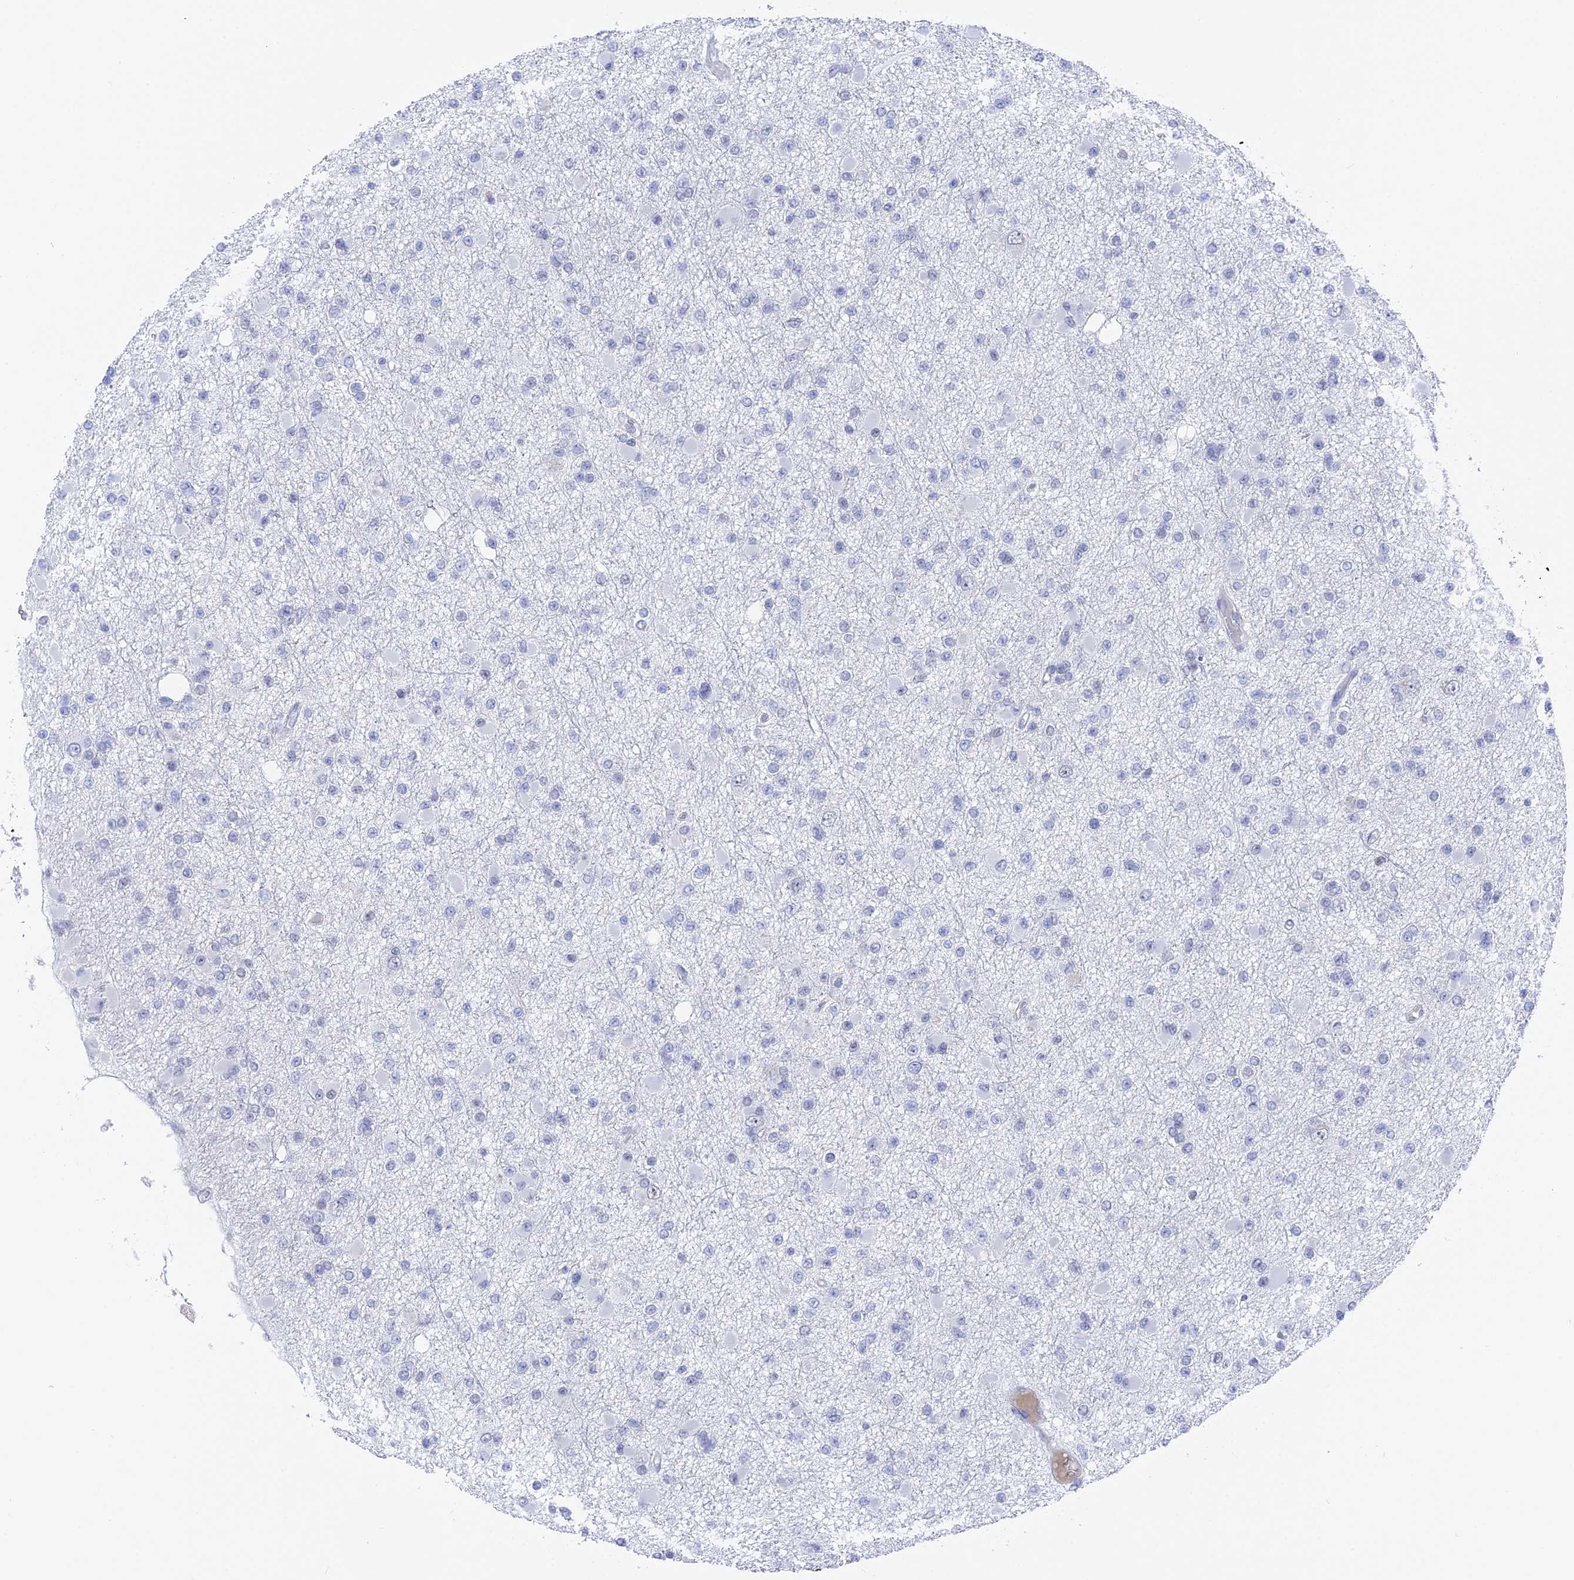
{"staining": {"intensity": "negative", "quantity": "none", "location": "none"}, "tissue": "glioma", "cell_type": "Tumor cells", "image_type": "cancer", "snomed": [{"axis": "morphology", "description": "Glioma, malignant, Low grade"}, {"axis": "topography", "description": "Brain"}], "caption": "This is a micrograph of immunohistochemistry staining of malignant glioma (low-grade), which shows no staining in tumor cells.", "gene": "BRD2", "patient": {"sex": "female", "age": 22}}